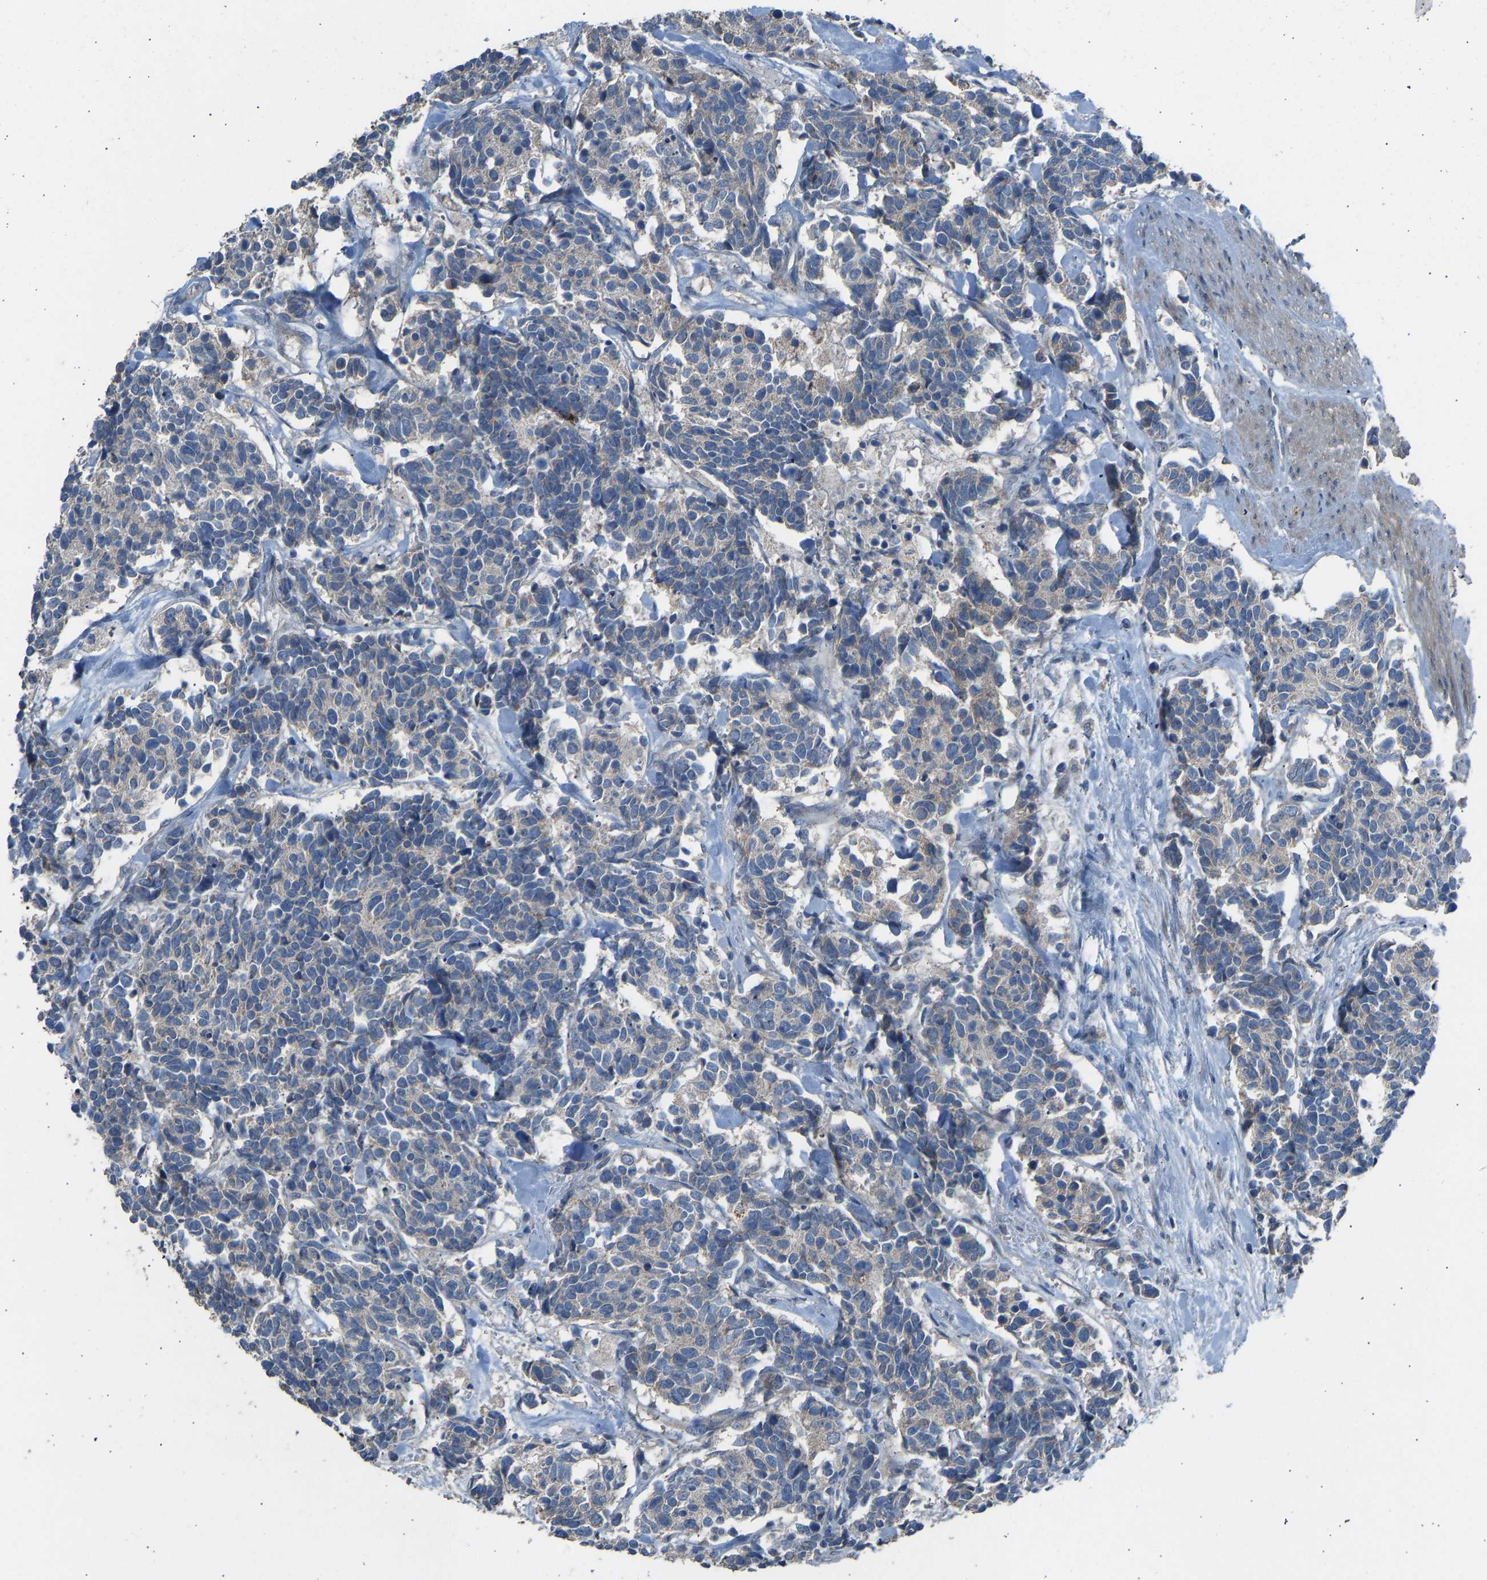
{"staining": {"intensity": "negative", "quantity": "none", "location": "none"}, "tissue": "carcinoid", "cell_type": "Tumor cells", "image_type": "cancer", "snomed": [{"axis": "morphology", "description": "Carcinoma, NOS"}, {"axis": "morphology", "description": "Carcinoid, malignant, NOS"}, {"axis": "topography", "description": "Urinary bladder"}], "caption": "This is an immunohistochemistry (IHC) image of carcinoma. There is no positivity in tumor cells.", "gene": "TGFBR3", "patient": {"sex": "male", "age": 57}}